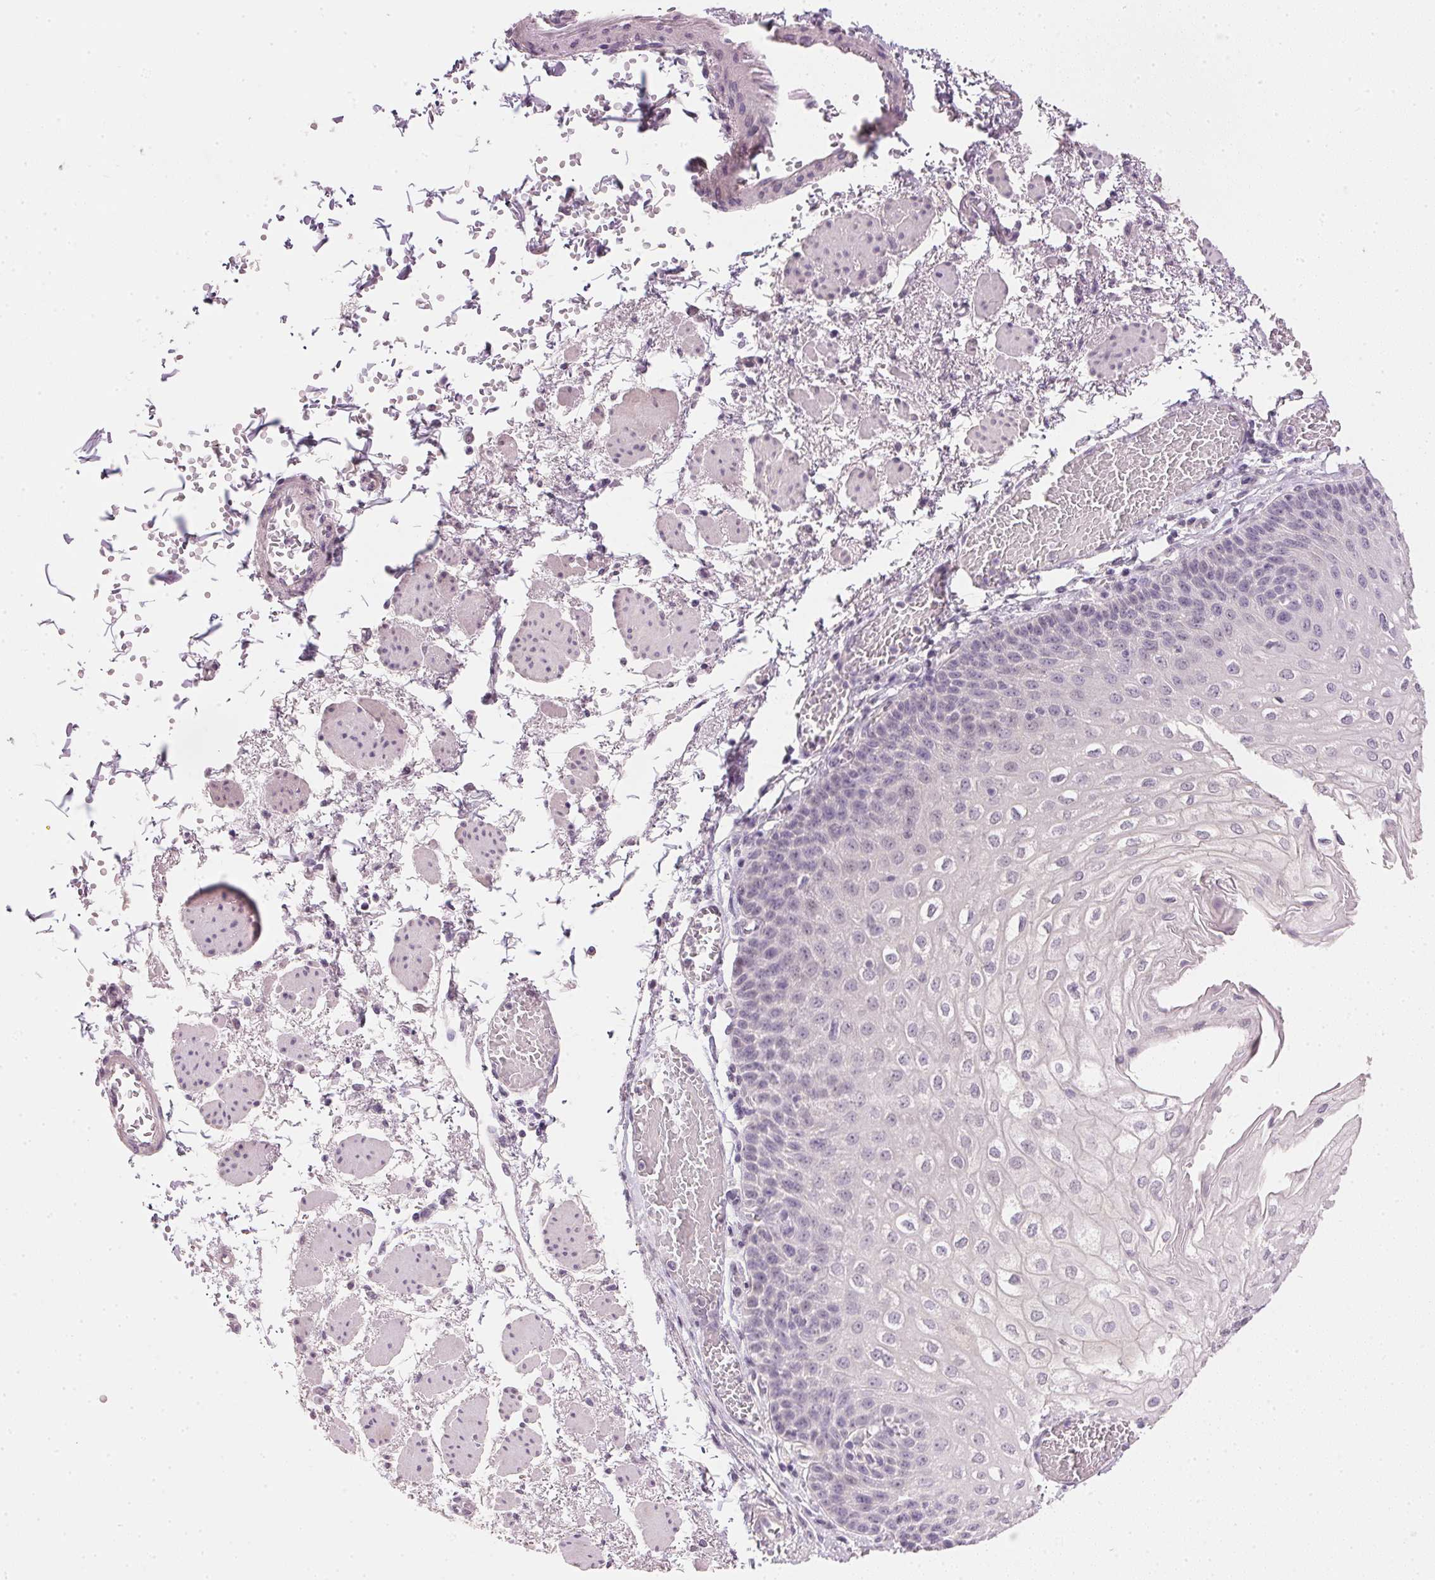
{"staining": {"intensity": "negative", "quantity": "none", "location": "none"}, "tissue": "esophagus", "cell_type": "Squamous epithelial cells", "image_type": "normal", "snomed": [{"axis": "morphology", "description": "Normal tissue, NOS"}, {"axis": "morphology", "description": "Adenocarcinoma, NOS"}, {"axis": "topography", "description": "Esophagus"}], "caption": "Human esophagus stained for a protein using immunohistochemistry demonstrates no positivity in squamous epithelial cells.", "gene": "IGFBP1", "patient": {"sex": "male", "age": 81}}